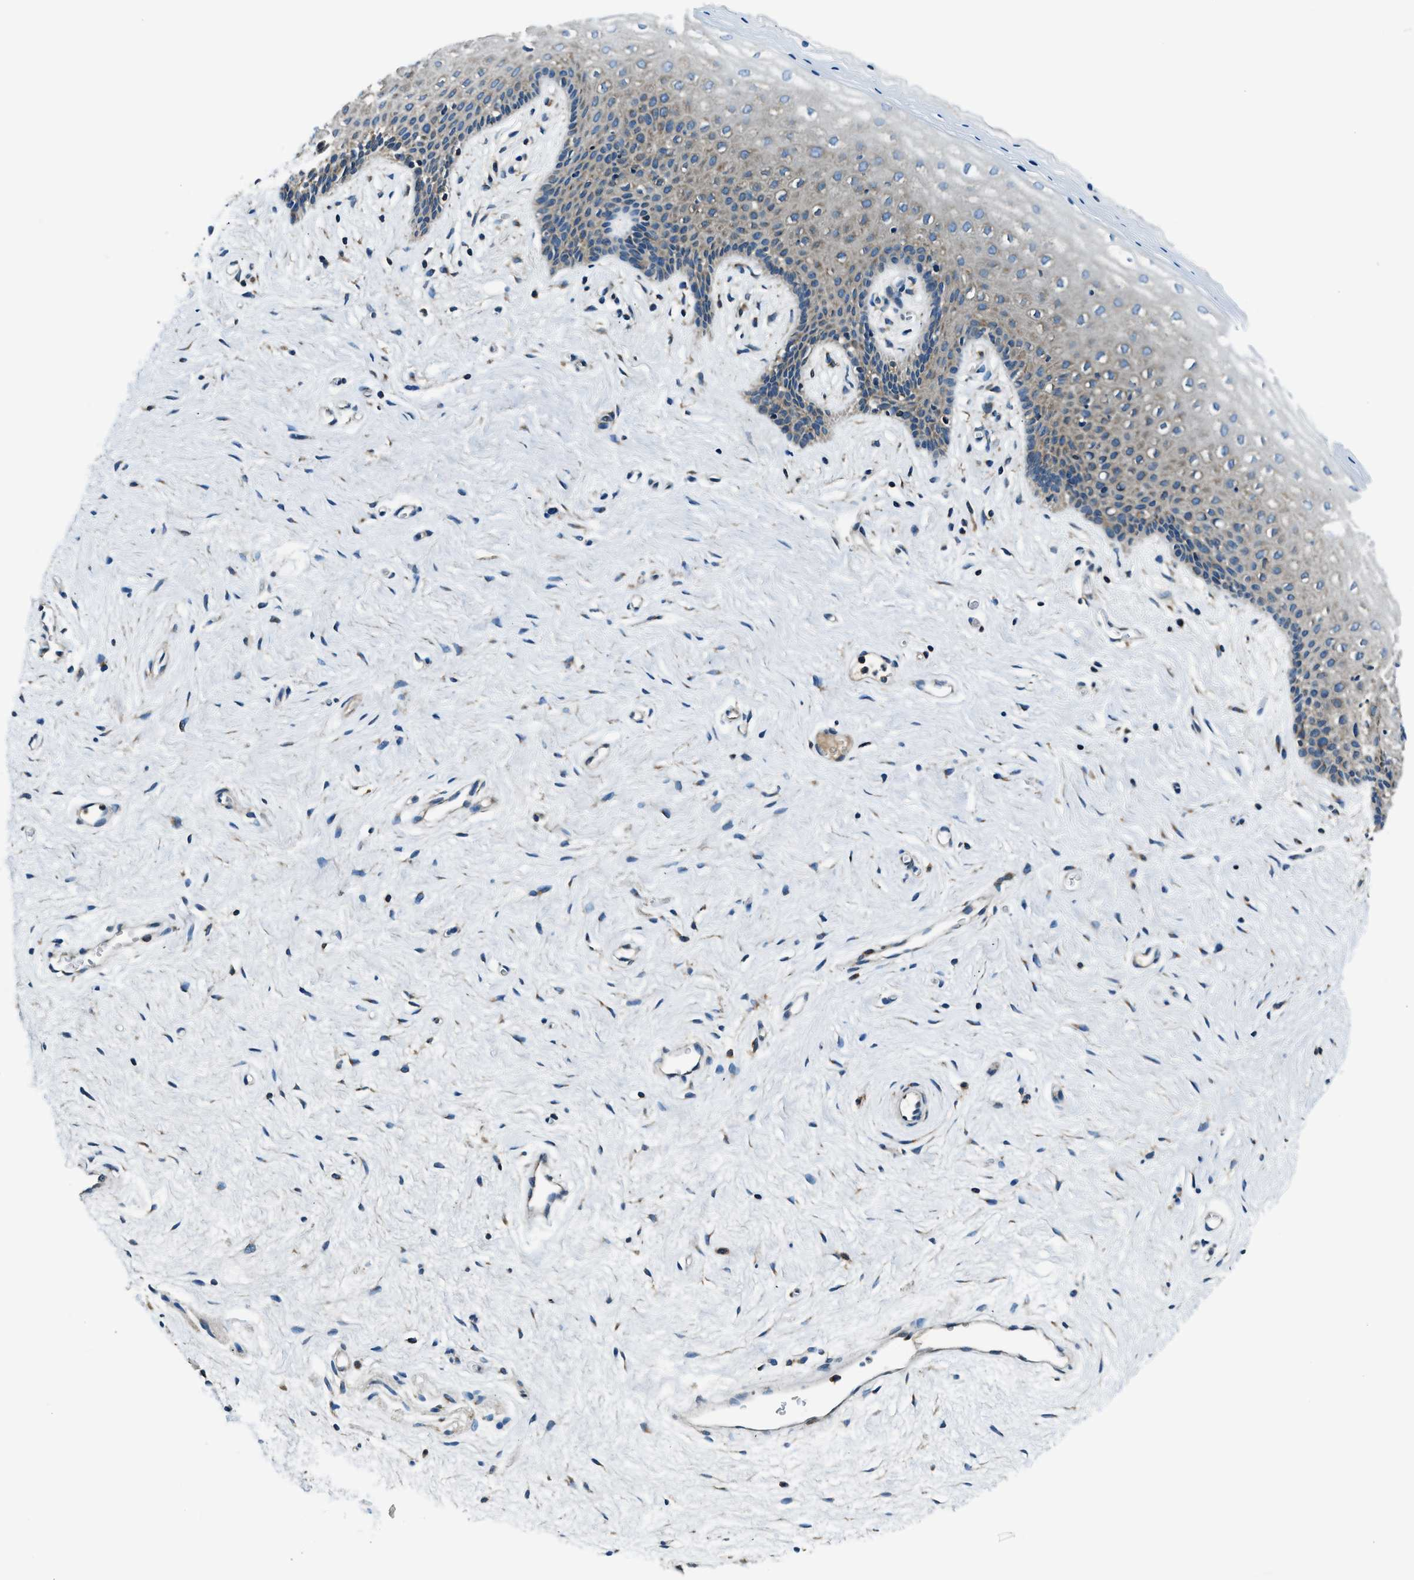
{"staining": {"intensity": "moderate", "quantity": "<25%", "location": "cytoplasmic/membranous"}, "tissue": "vagina", "cell_type": "Squamous epithelial cells", "image_type": "normal", "snomed": [{"axis": "morphology", "description": "Normal tissue, NOS"}, {"axis": "topography", "description": "Vagina"}], "caption": "This photomicrograph shows normal vagina stained with IHC to label a protein in brown. The cytoplasmic/membranous of squamous epithelial cells show moderate positivity for the protein. Nuclei are counter-stained blue.", "gene": "ARFGAP2", "patient": {"sex": "female", "age": 44}}